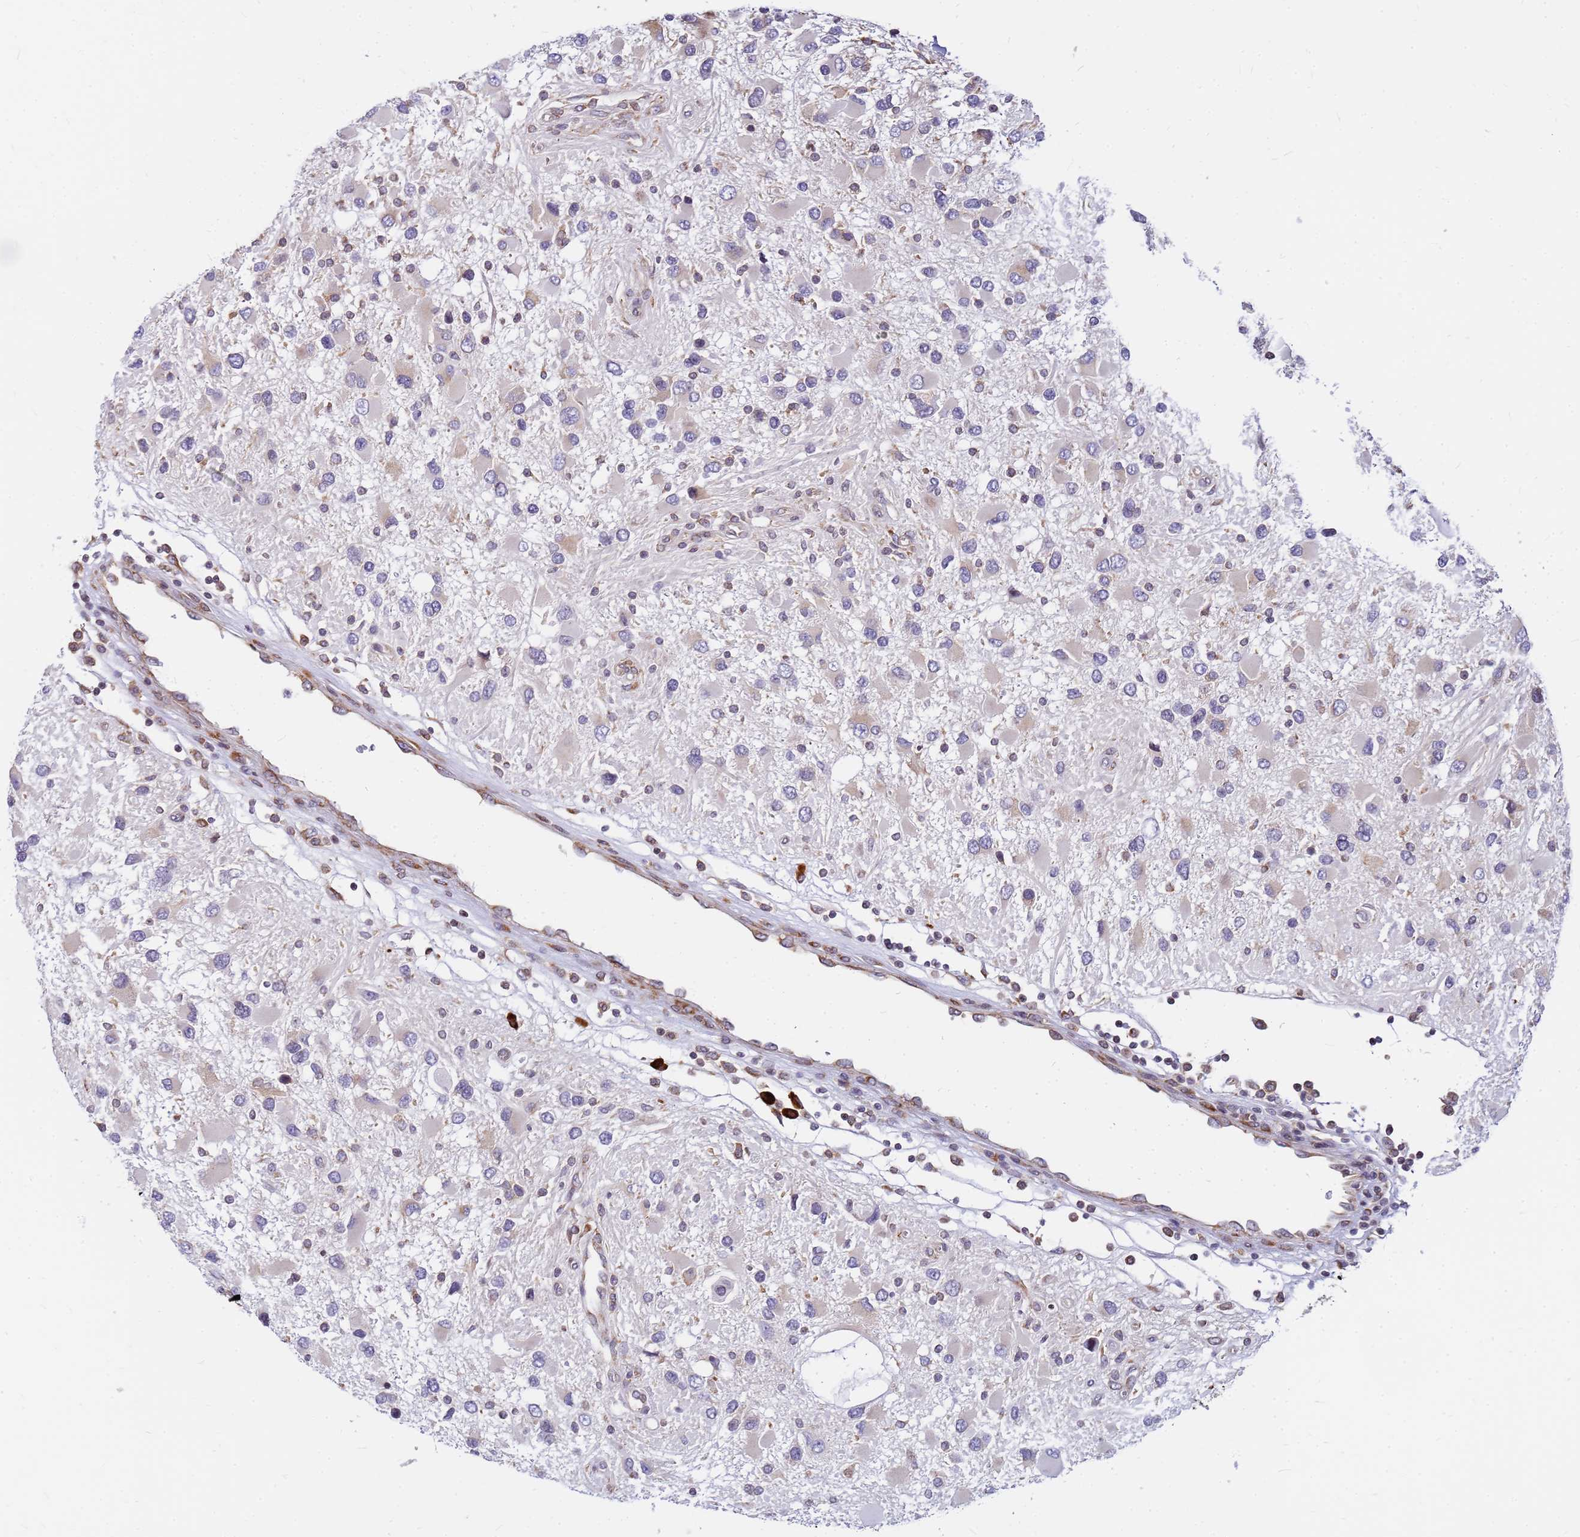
{"staining": {"intensity": "negative", "quantity": "none", "location": "none"}, "tissue": "glioma", "cell_type": "Tumor cells", "image_type": "cancer", "snomed": [{"axis": "morphology", "description": "Glioma, malignant, High grade"}, {"axis": "topography", "description": "Brain"}], "caption": "An immunohistochemistry image of high-grade glioma (malignant) is shown. There is no staining in tumor cells of high-grade glioma (malignant).", "gene": "SSR4", "patient": {"sex": "male", "age": 53}}